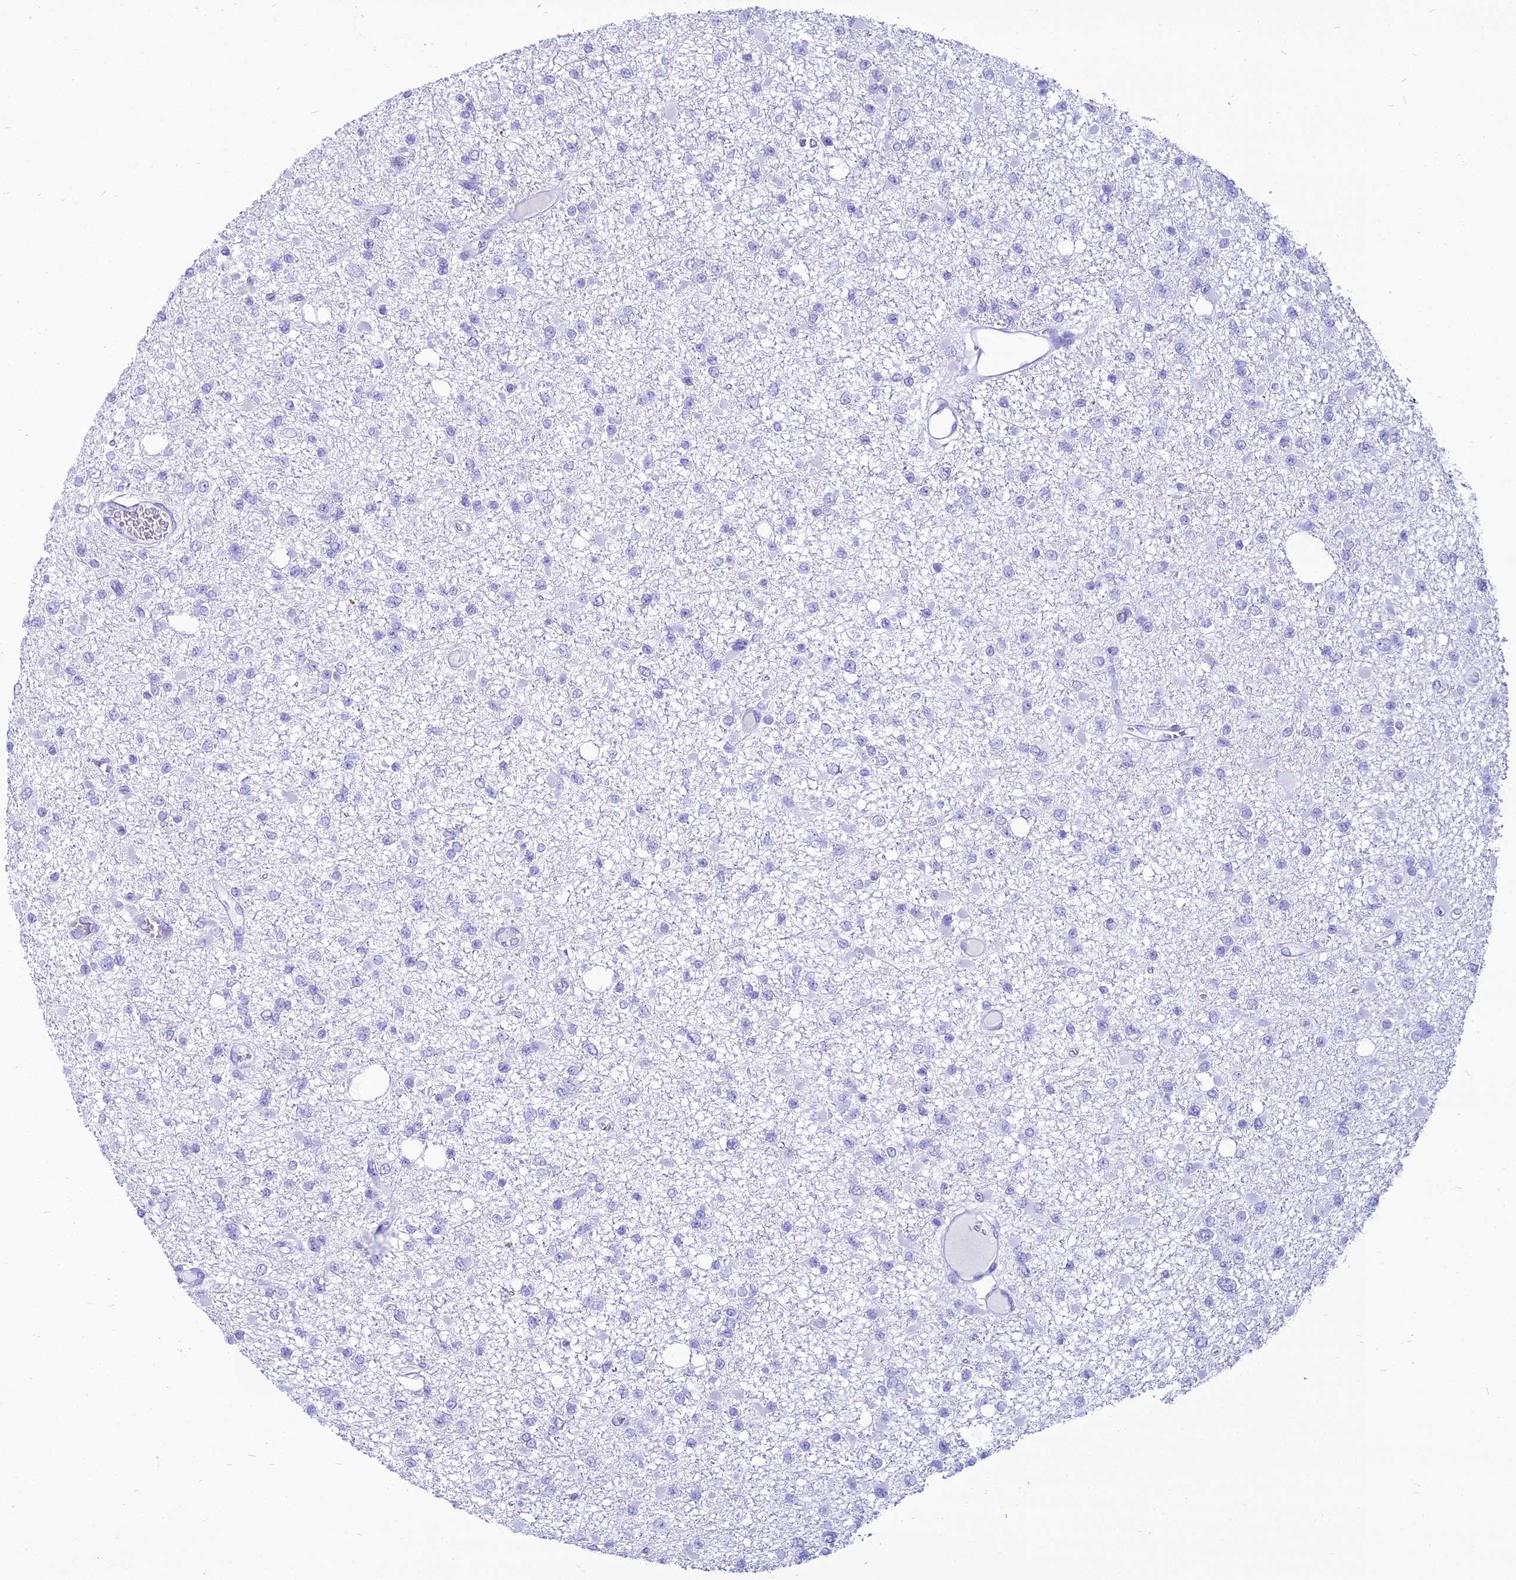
{"staining": {"intensity": "negative", "quantity": "none", "location": "none"}, "tissue": "glioma", "cell_type": "Tumor cells", "image_type": "cancer", "snomed": [{"axis": "morphology", "description": "Glioma, malignant, Low grade"}, {"axis": "topography", "description": "Brain"}], "caption": "This is a image of IHC staining of glioma, which shows no positivity in tumor cells. (Stains: DAB immunohistochemistry with hematoxylin counter stain, Microscopy: brightfield microscopy at high magnification).", "gene": "PNMA5", "patient": {"sex": "female", "age": 22}}